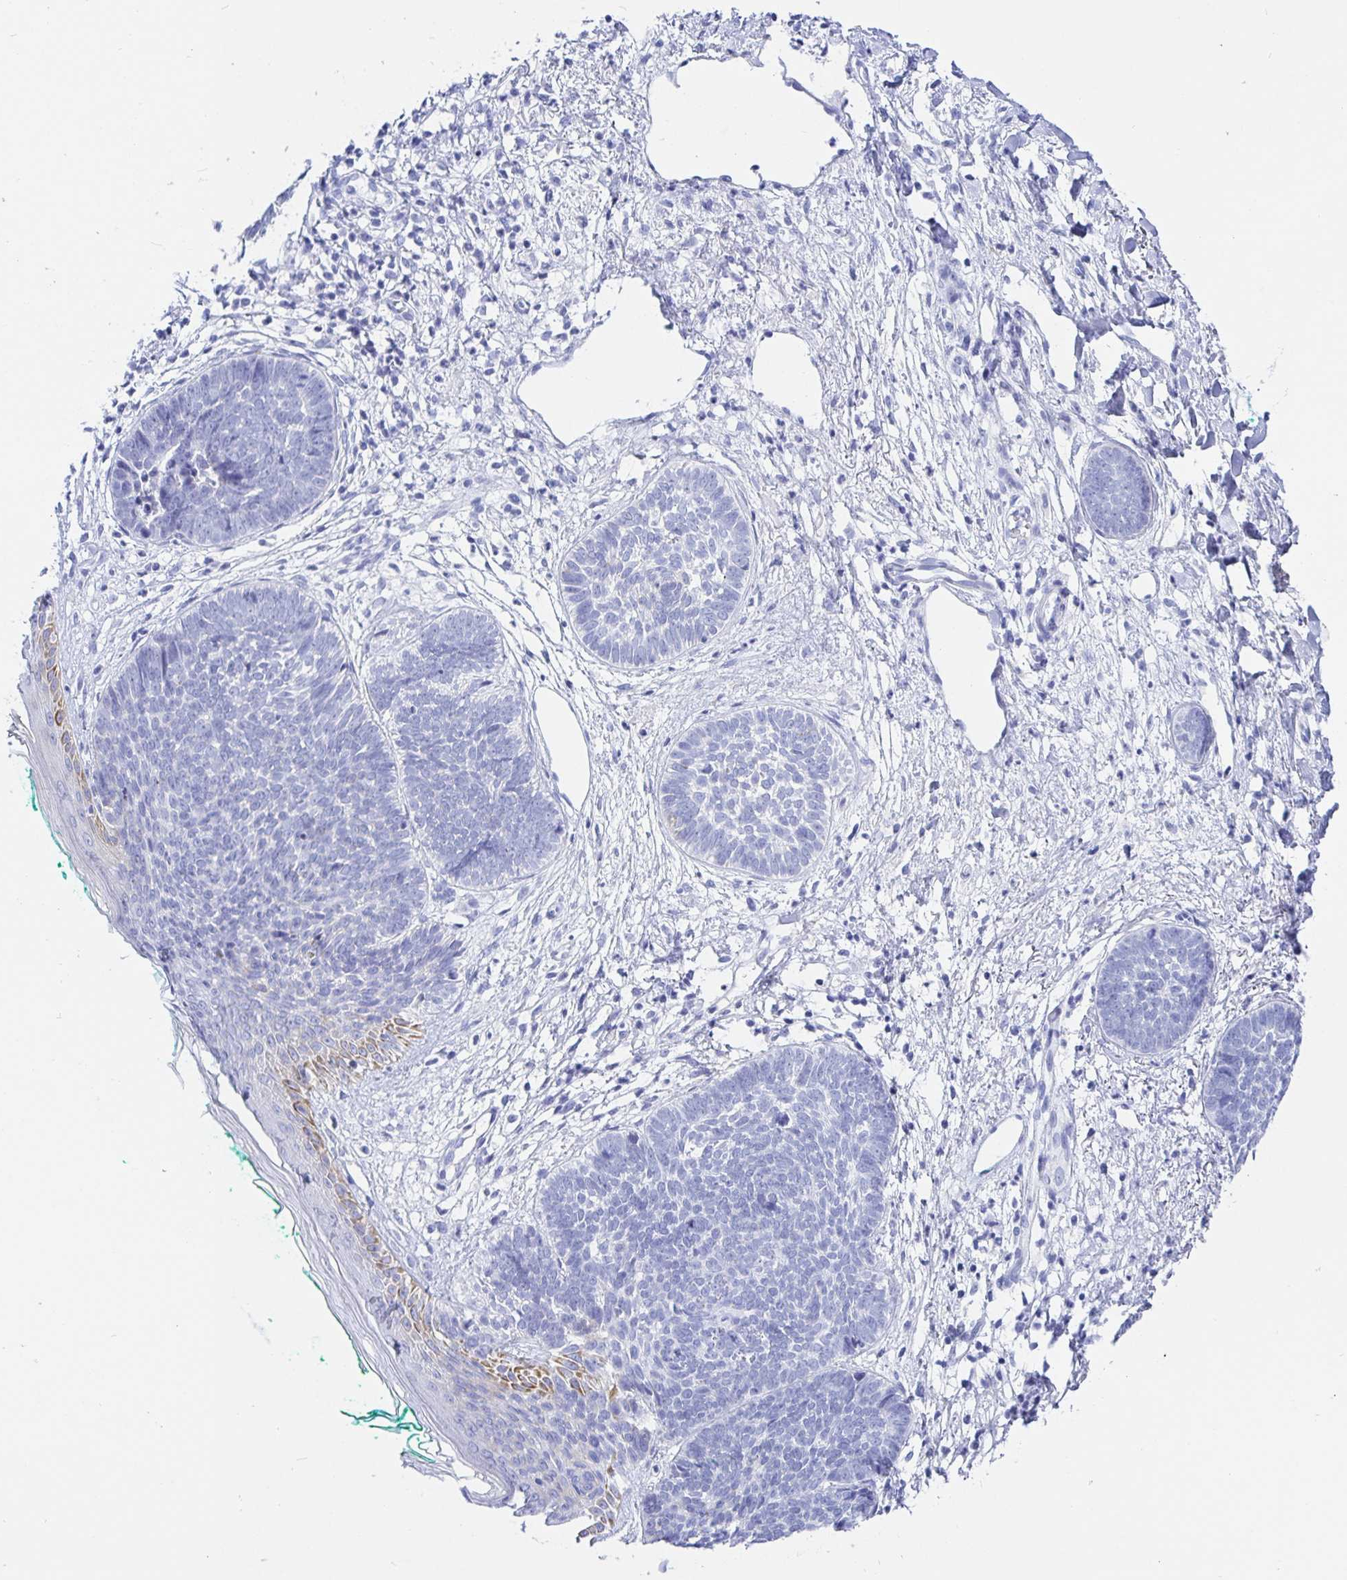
{"staining": {"intensity": "negative", "quantity": "none", "location": "none"}, "tissue": "skin cancer", "cell_type": "Tumor cells", "image_type": "cancer", "snomed": [{"axis": "morphology", "description": "Basal cell carcinoma"}, {"axis": "topography", "description": "Skin"}, {"axis": "topography", "description": "Skin of neck"}, {"axis": "topography", "description": "Skin of shoulder"}, {"axis": "topography", "description": "Skin of back"}], "caption": "Basal cell carcinoma (skin) was stained to show a protein in brown. There is no significant expression in tumor cells. (DAB immunohistochemistry (IHC) visualized using brightfield microscopy, high magnification).", "gene": "KCNH6", "patient": {"sex": "male", "age": 80}}